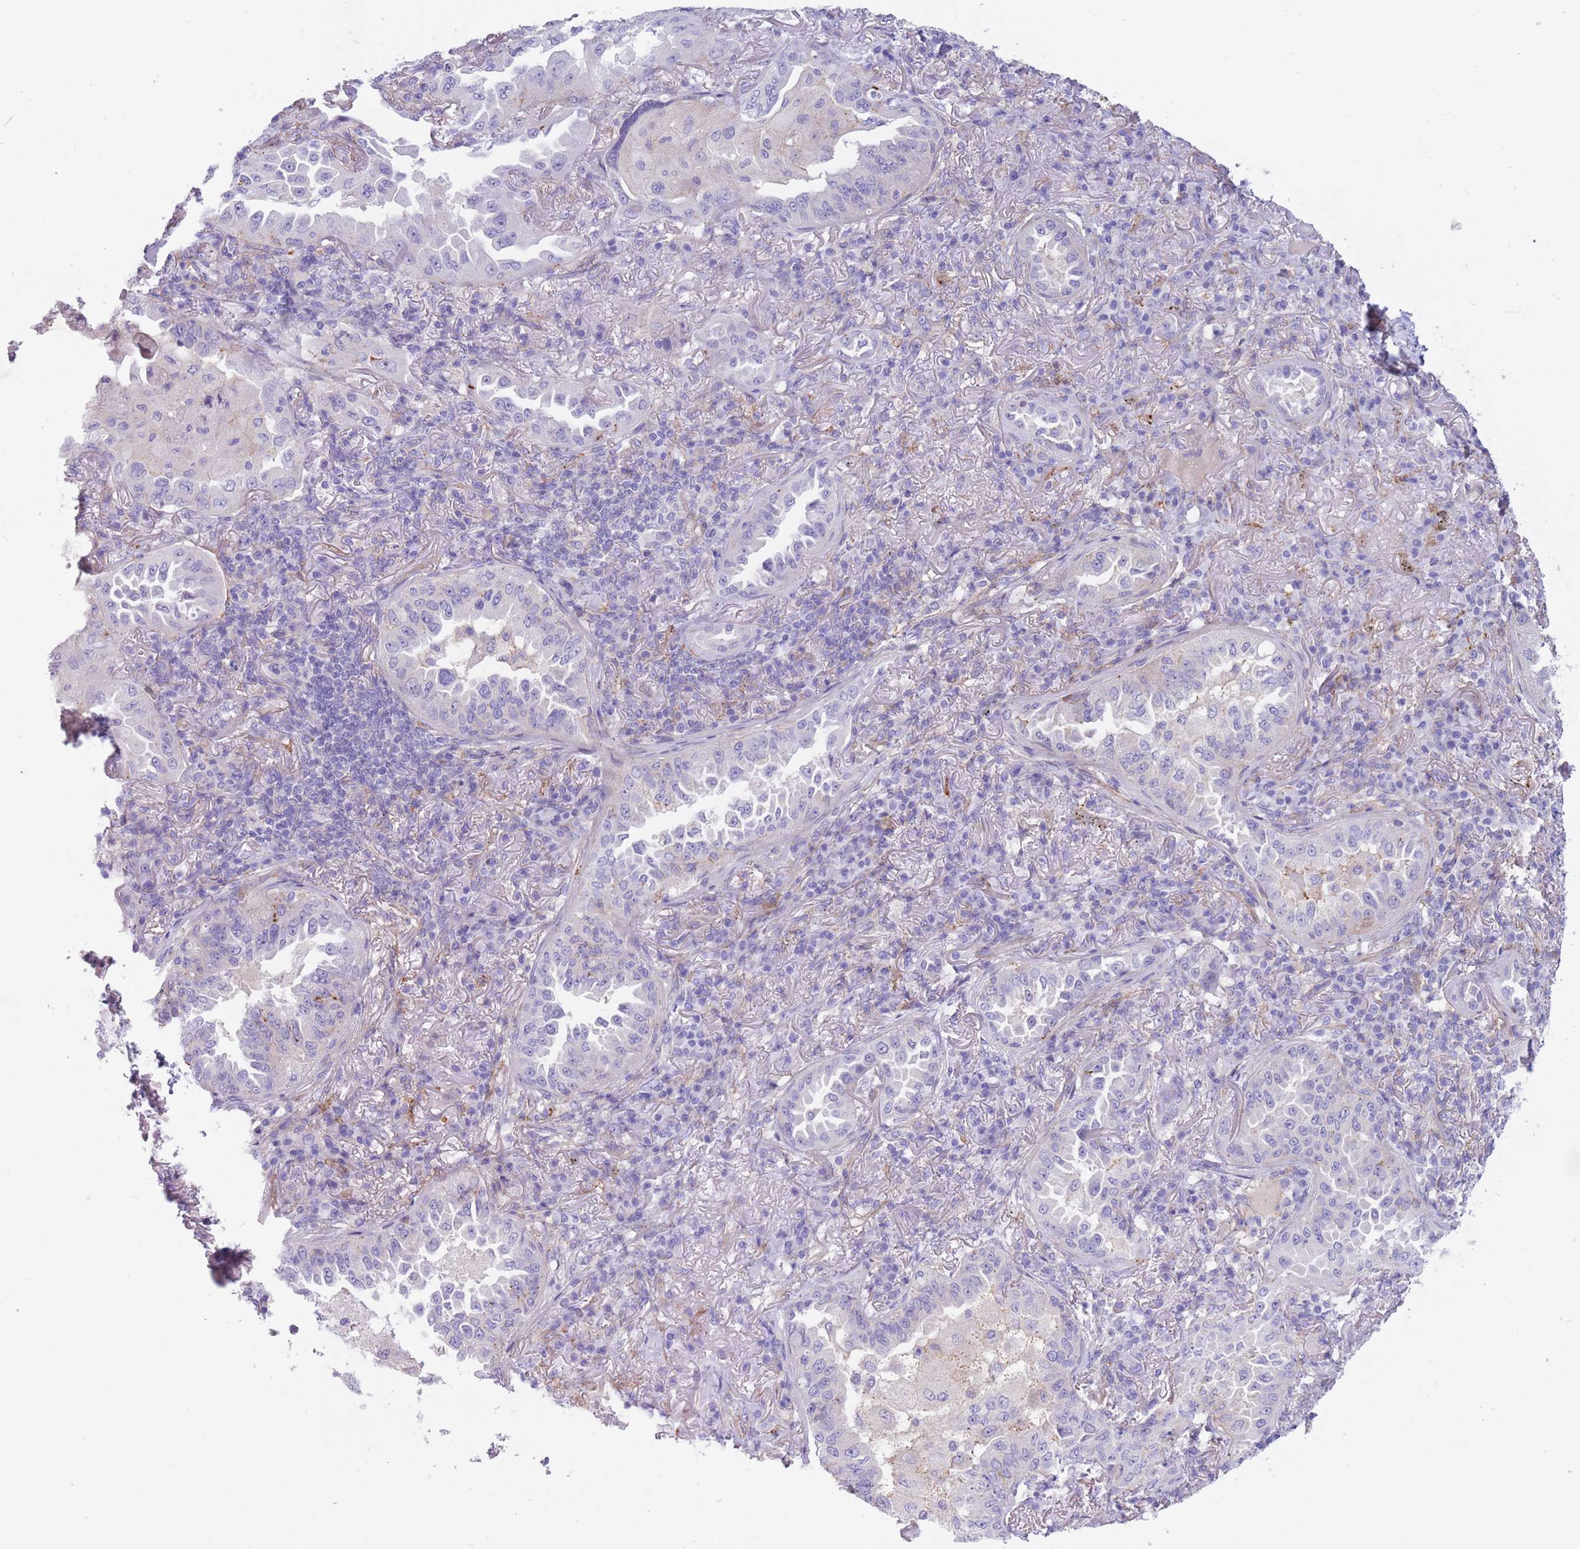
{"staining": {"intensity": "negative", "quantity": "none", "location": "none"}, "tissue": "lung cancer", "cell_type": "Tumor cells", "image_type": "cancer", "snomed": [{"axis": "morphology", "description": "Adenocarcinoma, NOS"}, {"axis": "topography", "description": "Lung"}], "caption": "Tumor cells are negative for protein expression in human adenocarcinoma (lung).", "gene": "SNX6", "patient": {"sex": "female", "age": 69}}